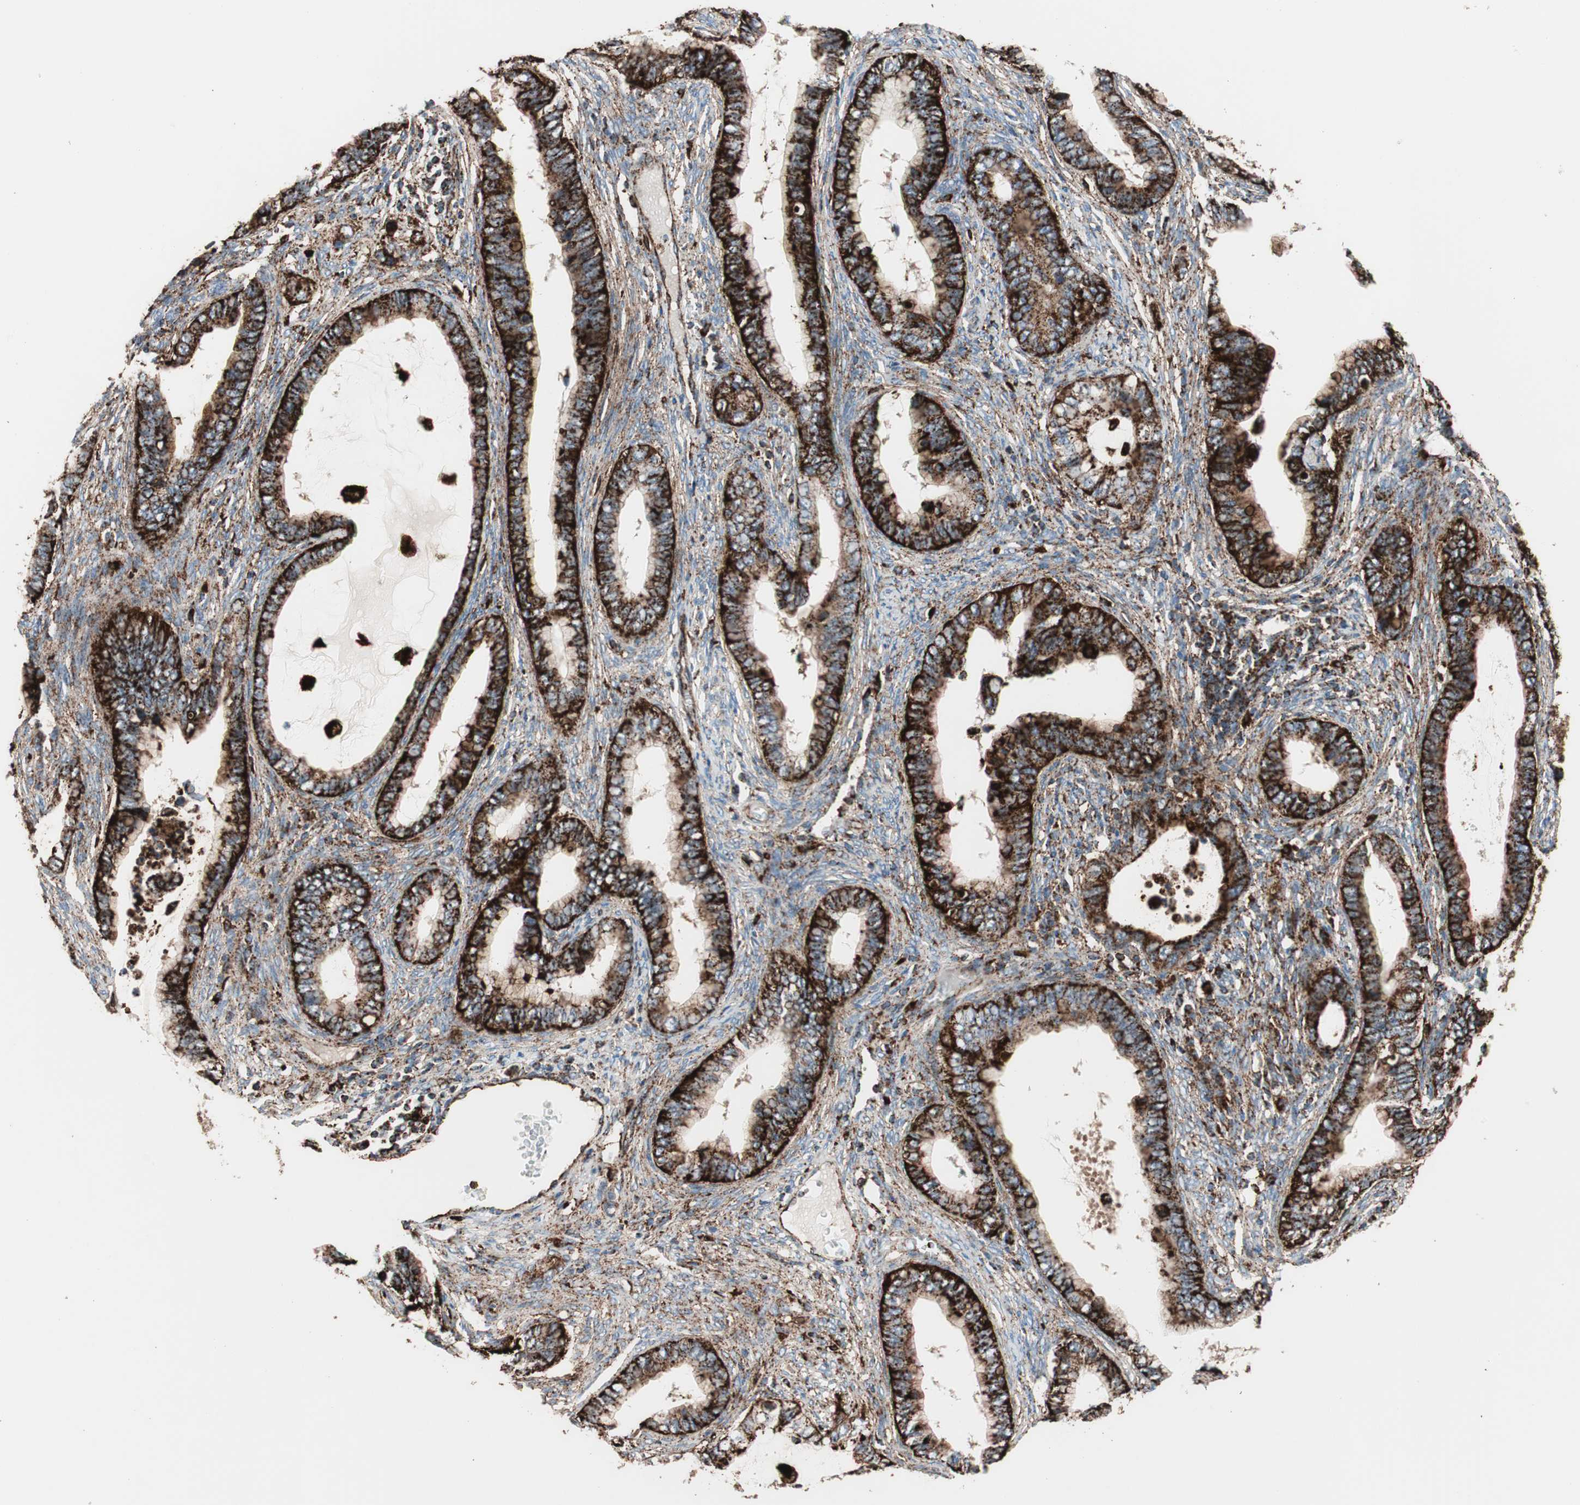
{"staining": {"intensity": "strong", "quantity": ">75%", "location": "cytoplasmic/membranous"}, "tissue": "cervical cancer", "cell_type": "Tumor cells", "image_type": "cancer", "snomed": [{"axis": "morphology", "description": "Adenocarcinoma, NOS"}, {"axis": "topography", "description": "Cervix"}], "caption": "The immunohistochemical stain labels strong cytoplasmic/membranous staining in tumor cells of cervical adenocarcinoma tissue.", "gene": "LAMP1", "patient": {"sex": "female", "age": 44}}